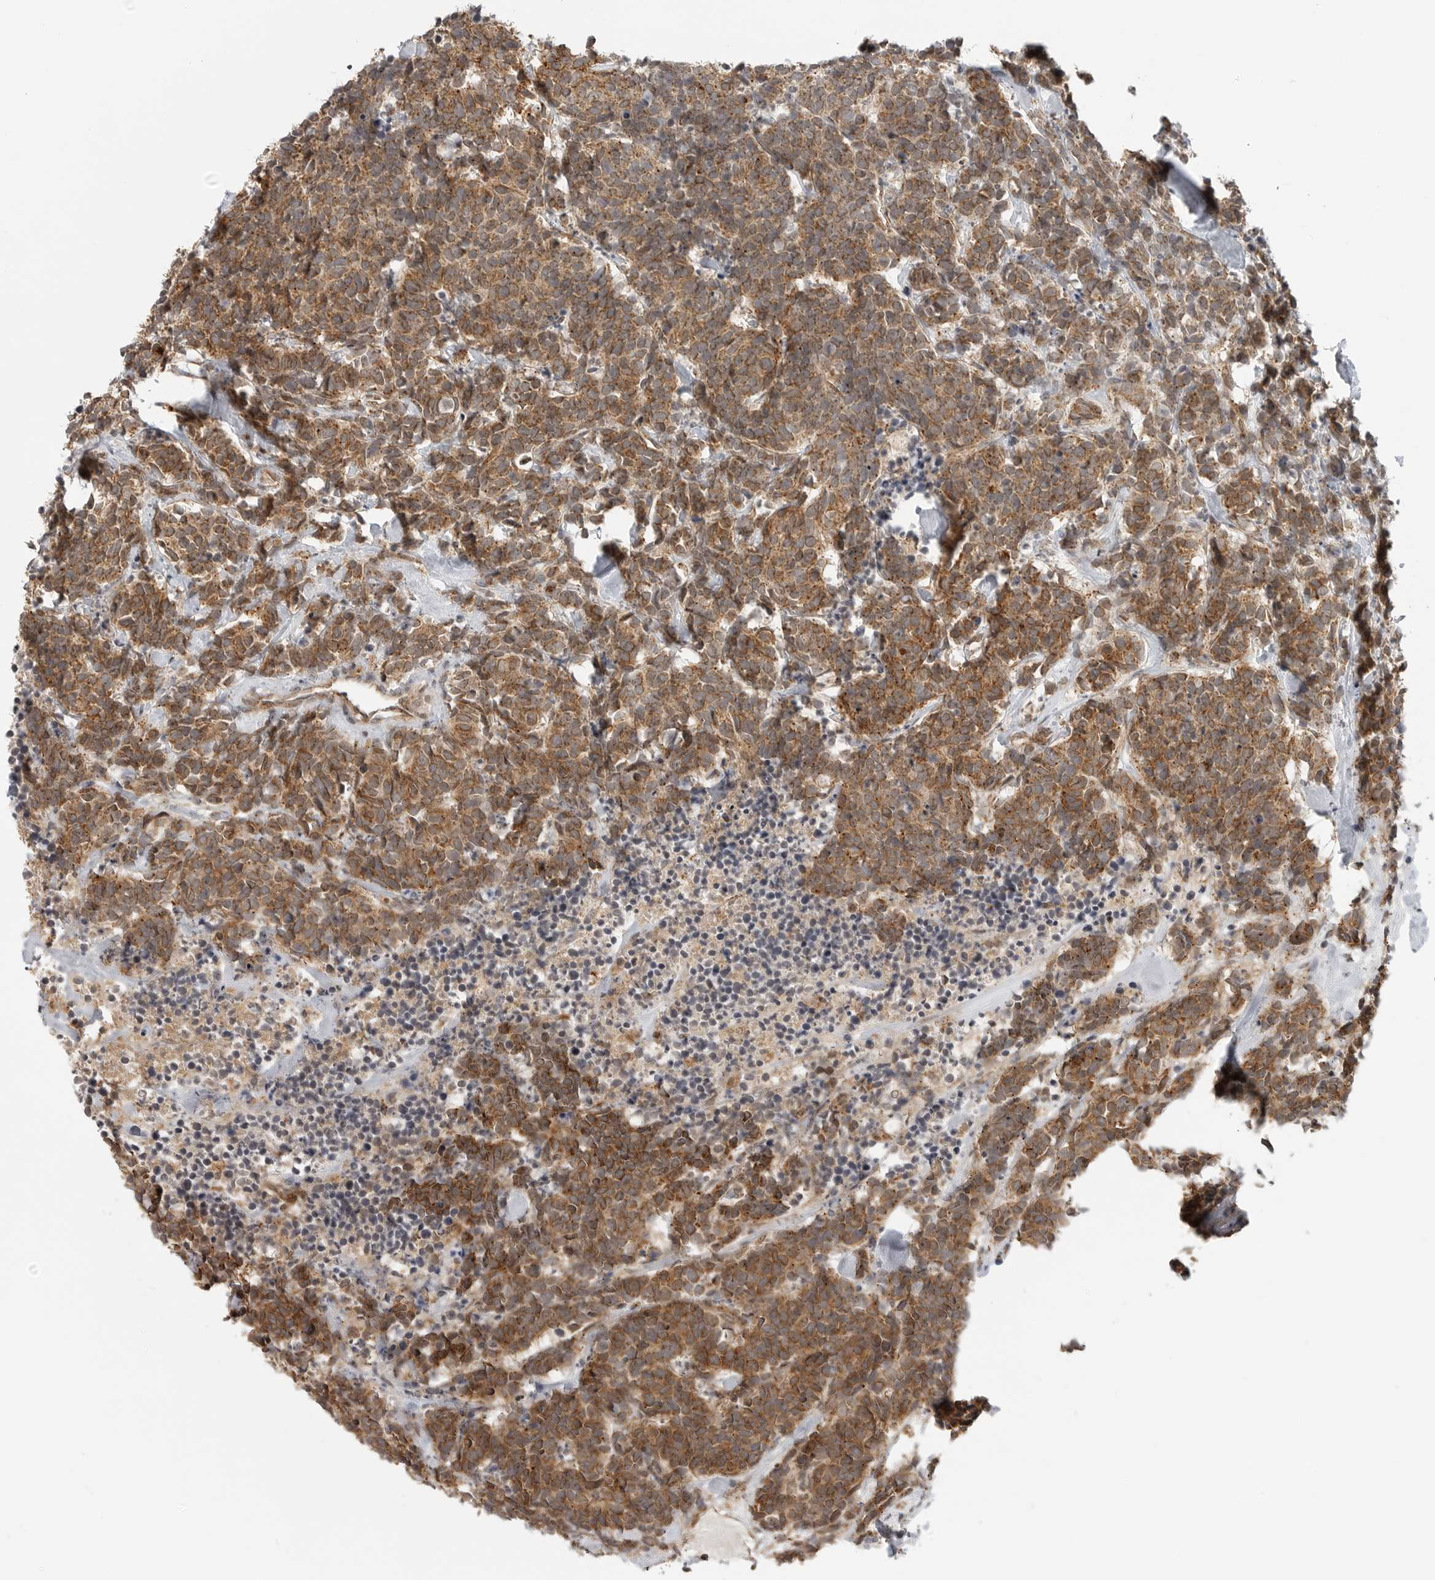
{"staining": {"intensity": "moderate", "quantity": ">75%", "location": "cytoplasmic/membranous"}, "tissue": "carcinoid", "cell_type": "Tumor cells", "image_type": "cancer", "snomed": [{"axis": "morphology", "description": "Carcinoma, NOS"}, {"axis": "morphology", "description": "Carcinoid, malignant, NOS"}, {"axis": "topography", "description": "Urinary bladder"}], "caption": "Brown immunohistochemical staining in human carcinoid exhibits moderate cytoplasmic/membranous positivity in about >75% of tumor cells.", "gene": "COPA", "patient": {"sex": "male", "age": 57}}